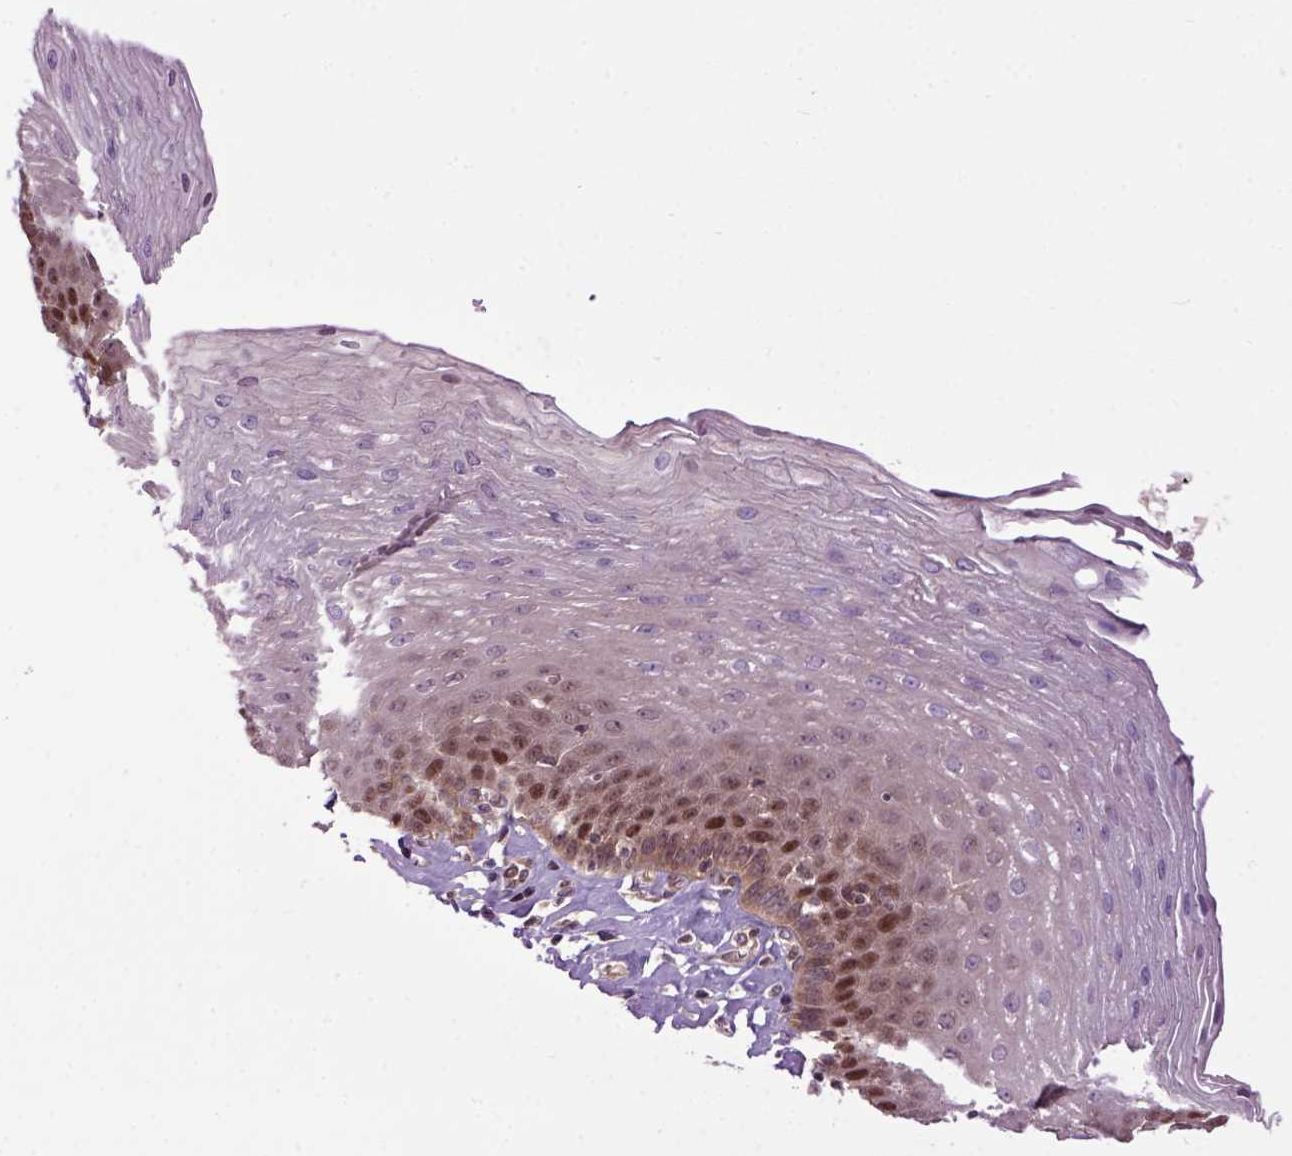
{"staining": {"intensity": "strong", "quantity": "<25%", "location": "cytoplasmic/membranous,nuclear"}, "tissue": "esophagus", "cell_type": "Squamous epithelial cells", "image_type": "normal", "snomed": [{"axis": "morphology", "description": "Normal tissue, NOS"}, {"axis": "topography", "description": "Esophagus"}], "caption": "Immunohistochemical staining of normal human esophagus demonstrates strong cytoplasmic/membranous,nuclear protein positivity in about <25% of squamous epithelial cells. (brown staining indicates protein expression, while blue staining denotes nuclei).", "gene": "WDR48", "patient": {"sex": "female", "age": 81}}